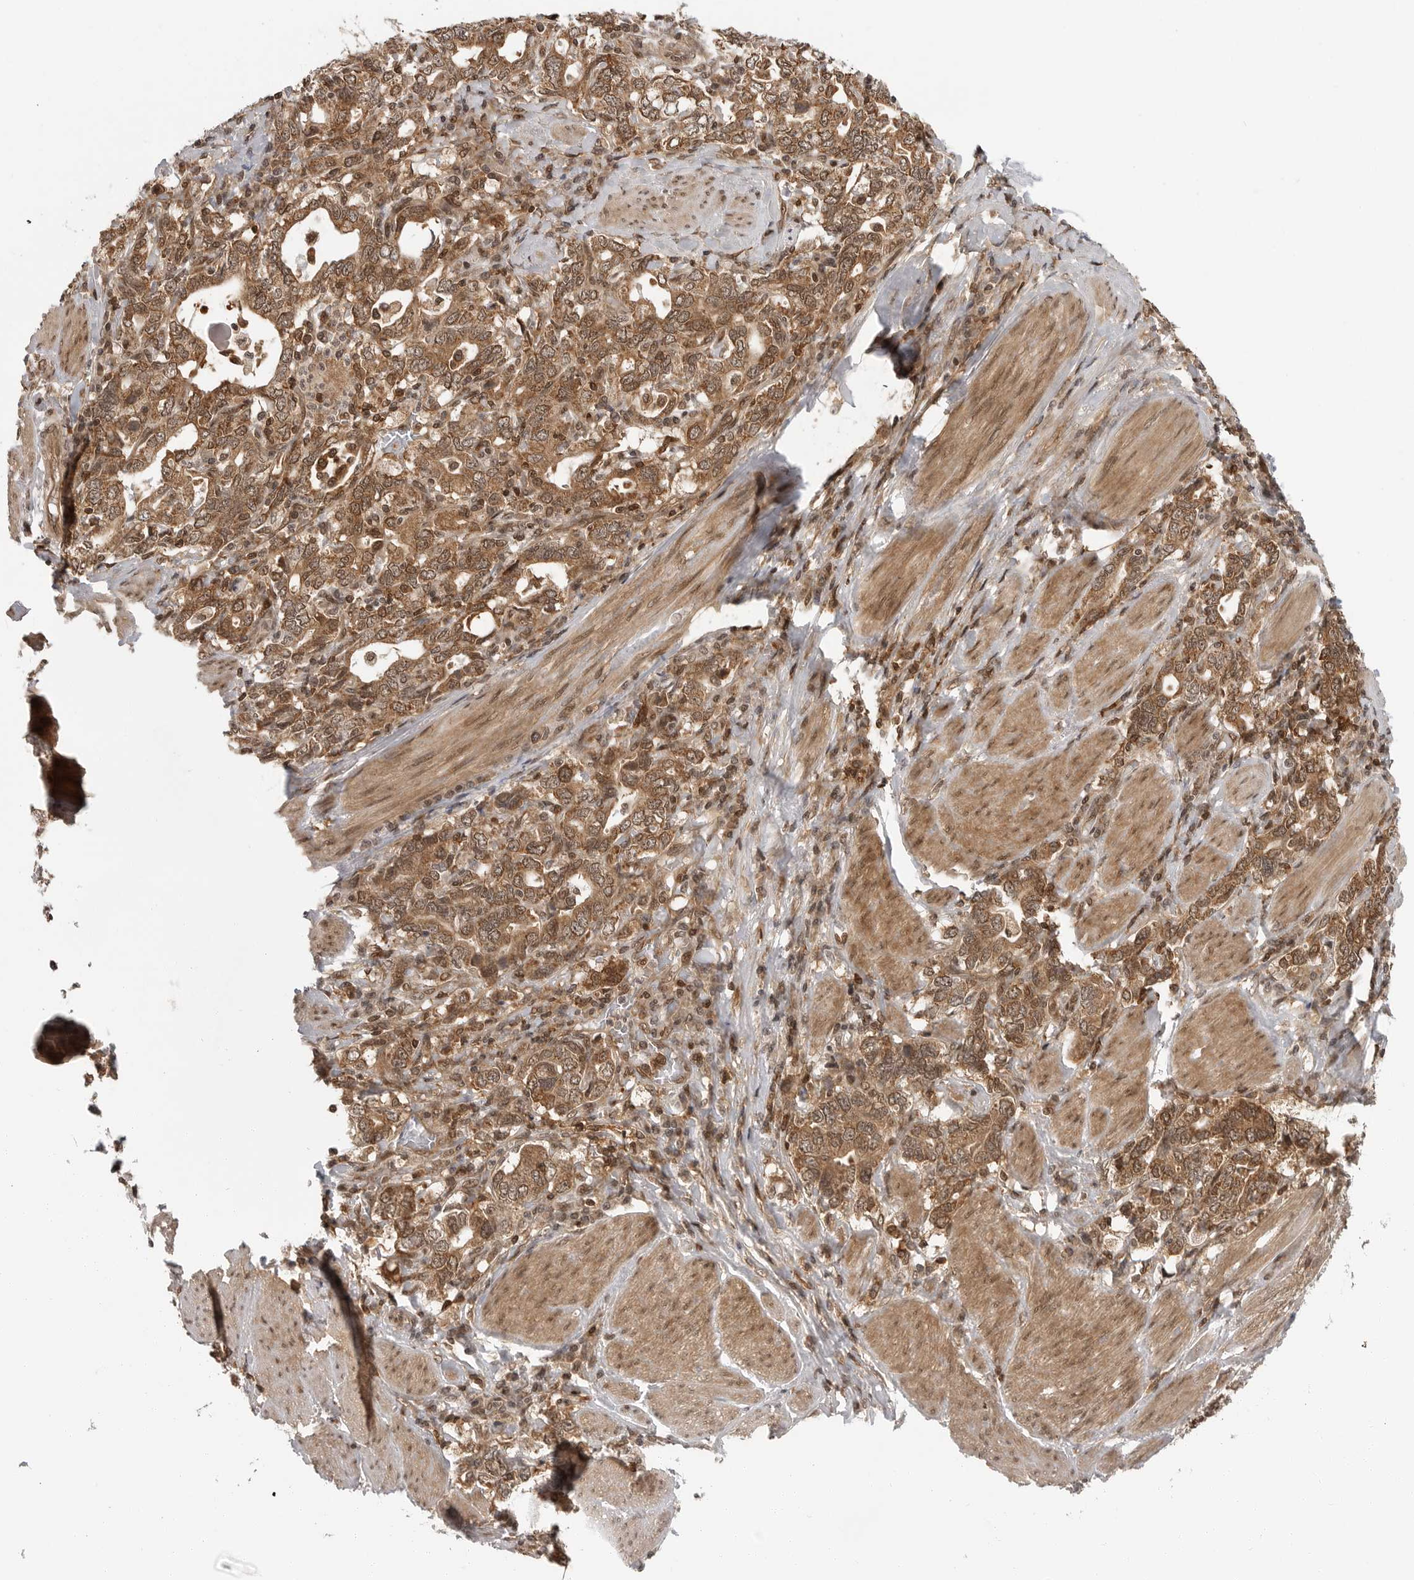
{"staining": {"intensity": "moderate", "quantity": ">75%", "location": "cytoplasmic/membranous,nuclear"}, "tissue": "stomach cancer", "cell_type": "Tumor cells", "image_type": "cancer", "snomed": [{"axis": "morphology", "description": "Adenocarcinoma, NOS"}, {"axis": "topography", "description": "Stomach, upper"}], "caption": "Adenocarcinoma (stomach) stained with DAB immunohistochemistry (IHC) shows medium levels of moderate cytoplasmic/membranous and nuclear positivity in approximately >75% of tumor cells.", "gene": "SZRD1", "patient": {"sex": "male", "age": 62}}